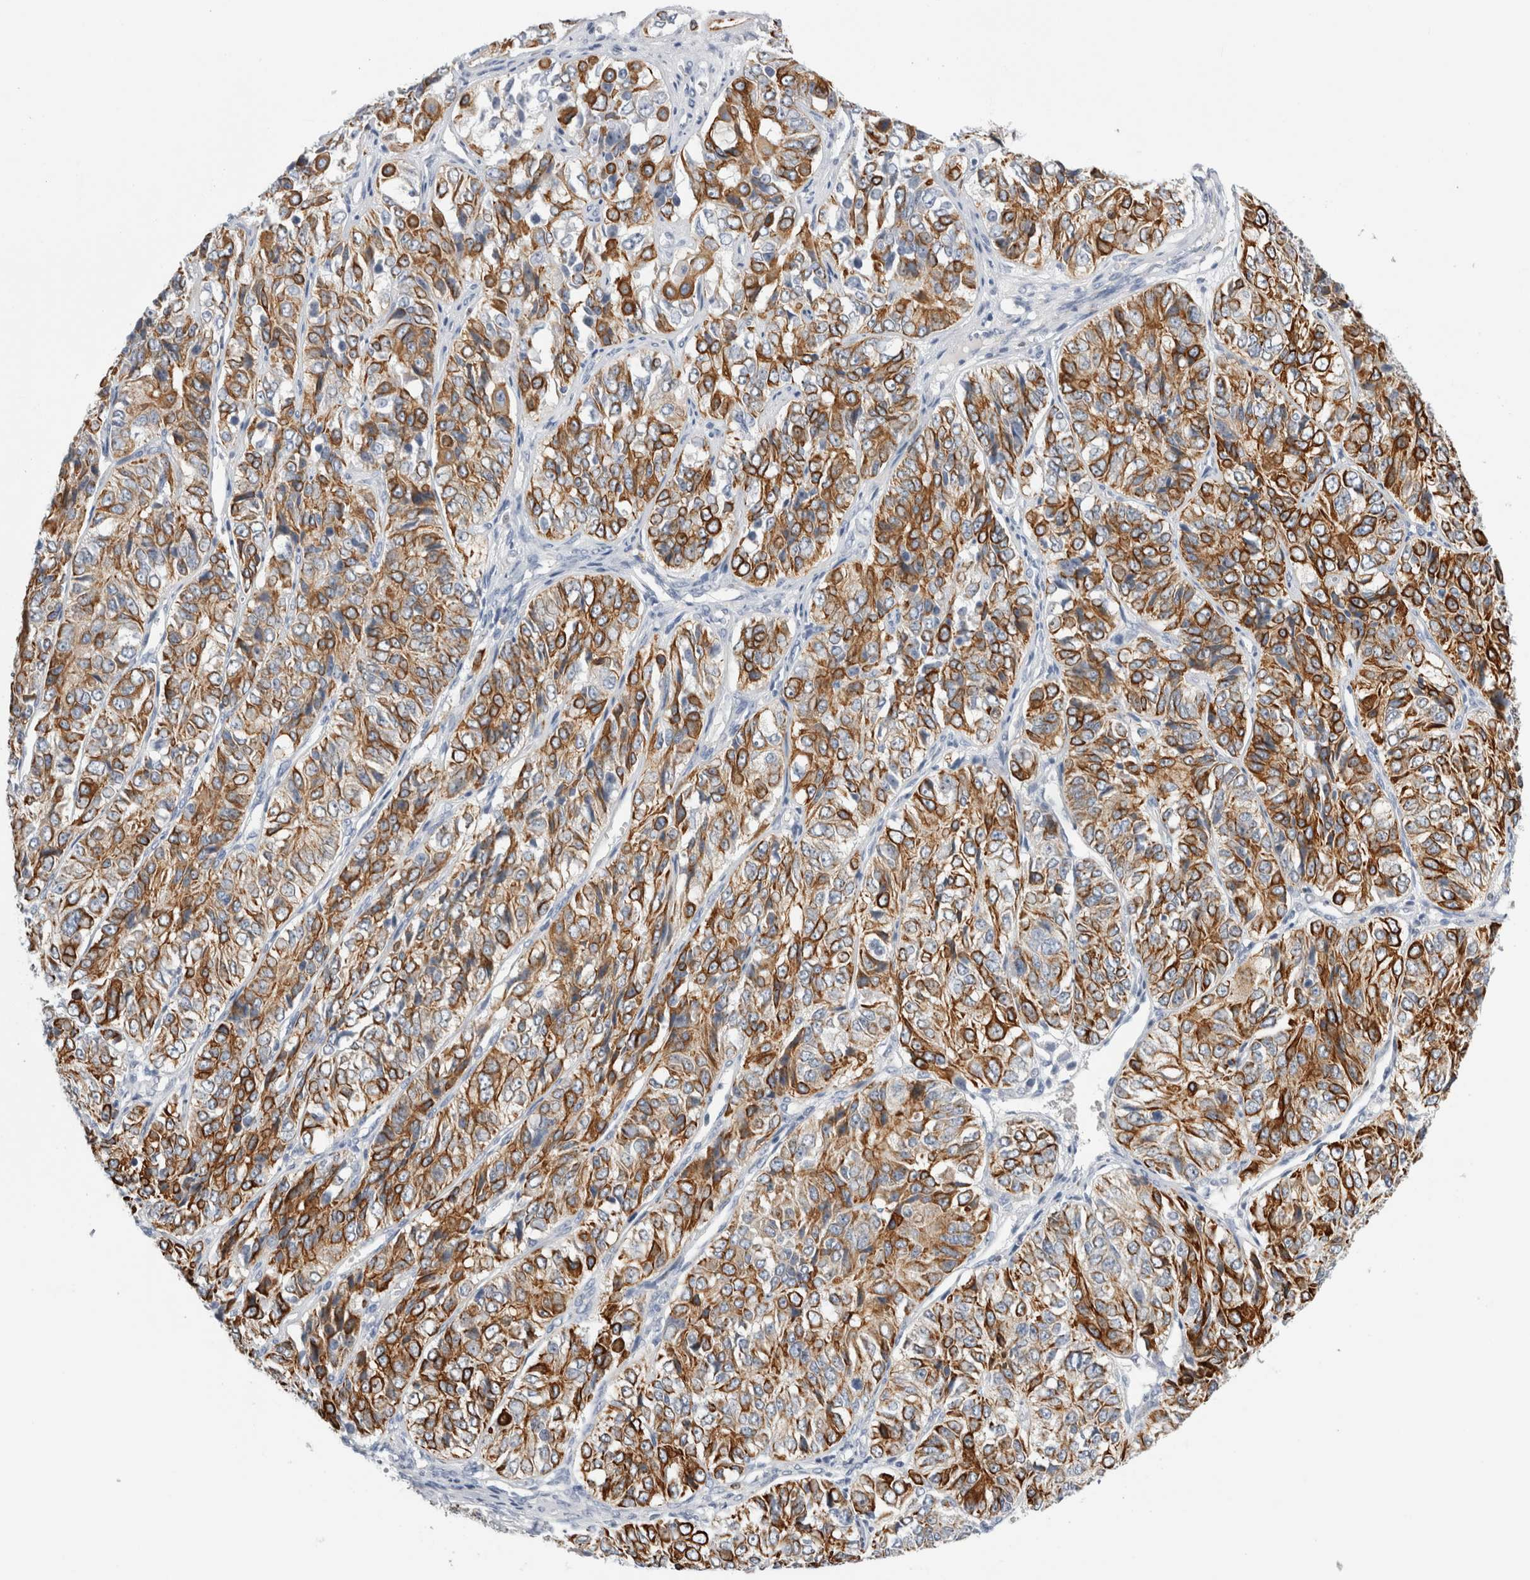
{"staining": {"intensity": "moderate", "quantity": ">75%", "location": "cytoplasmic/membranous"}, "tissue": "ovarian cancer", "cell_type": "Tumor cells", "image_type": "cancer", "snomed": [{"axis": "morphology", "description": "Carcinoma, endometroid"}, {"axis": "topography", "description": "Ovary"}], "caption": "There is medium levels of moderate cytoplasmic/membranous positivity in tumor cells of ovarian endometroid carcinoma, as demonstrated by immunohistochemical staining (brown color).", "gene": "SLC20A2", "patient": {"sex": "female", "age": 51}}